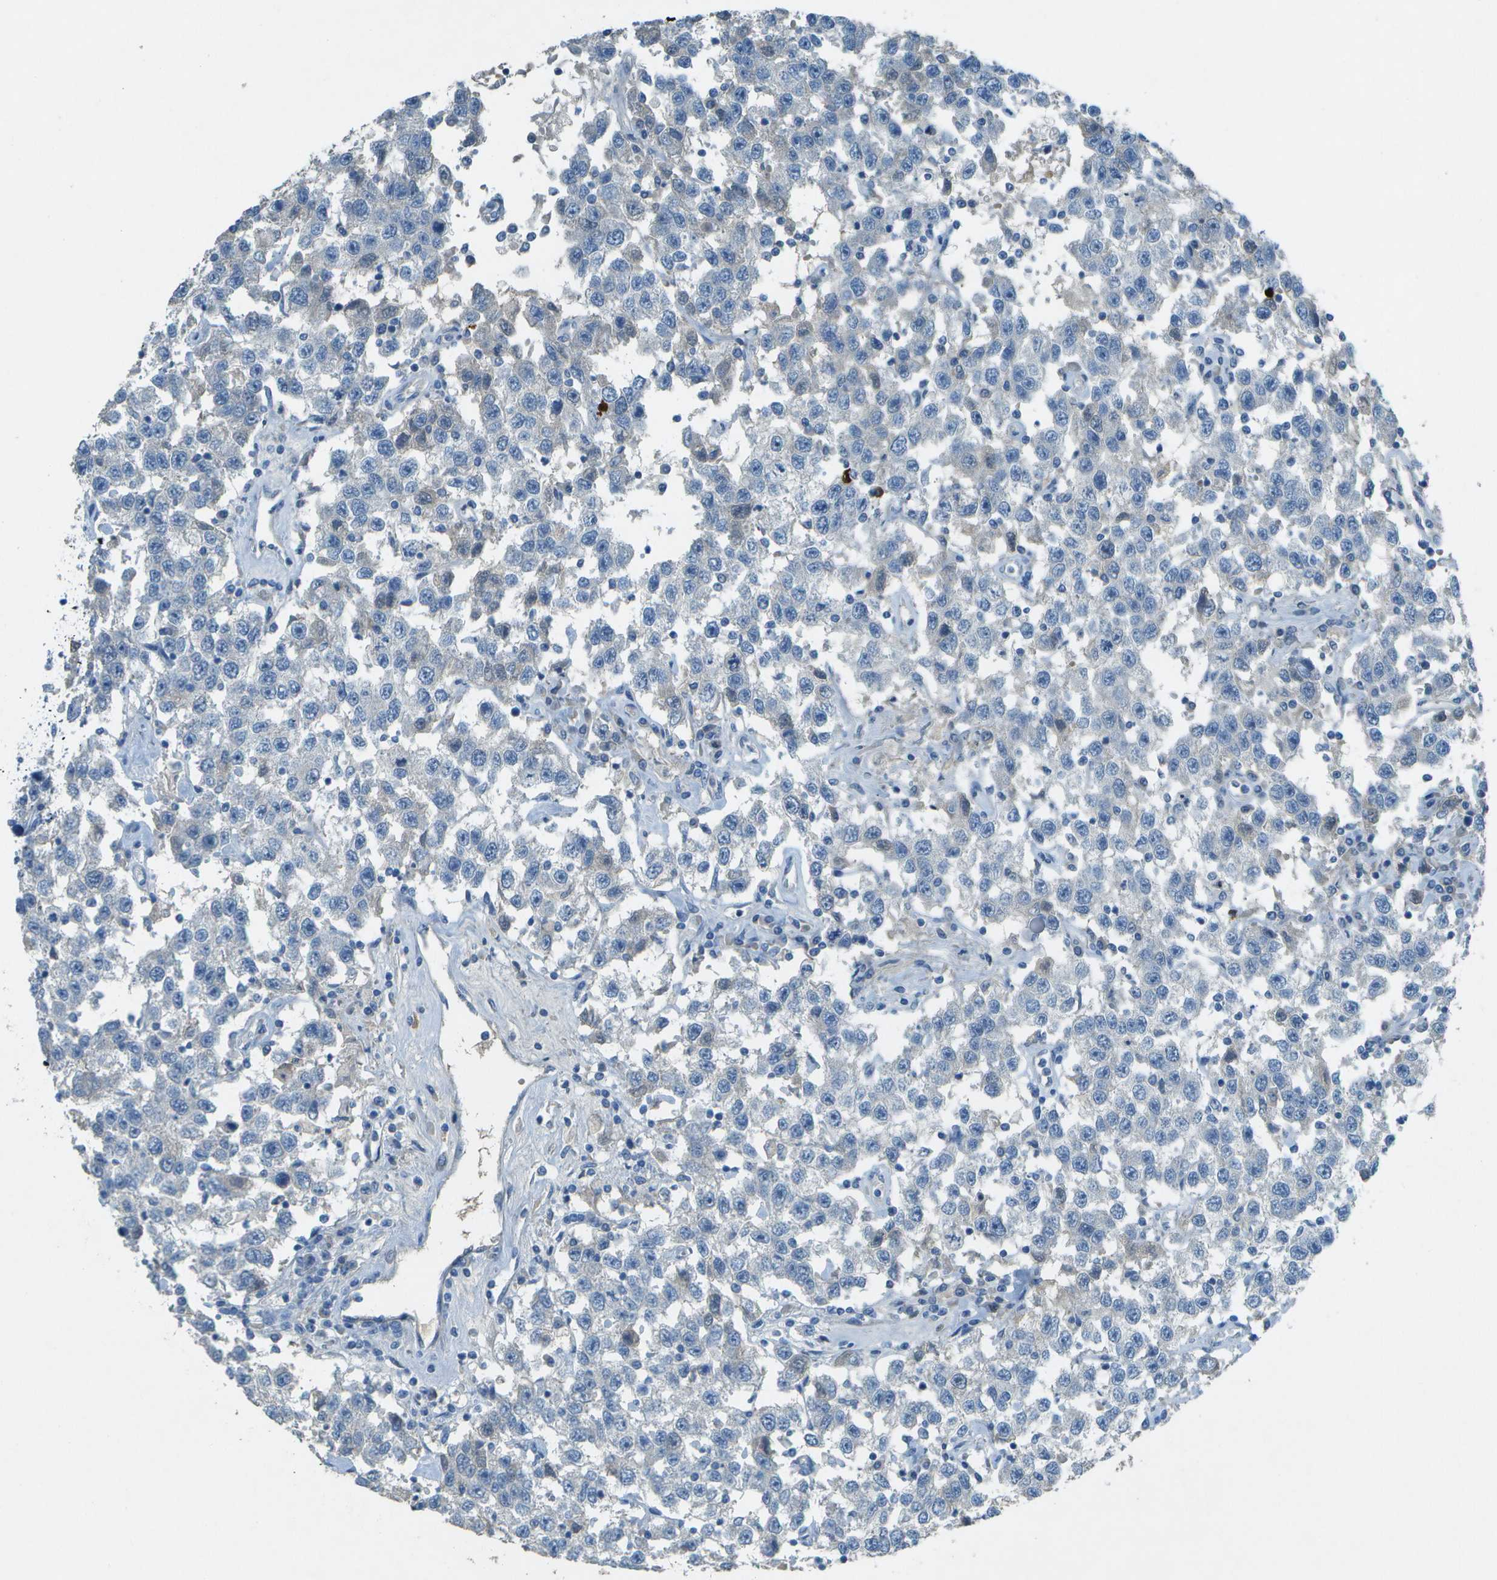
{"staining": {"intensity": "negative", "quantity": "none", "location": "none"}, "tissue": "testis cancer", "cell_type": "Tumor cells", "image_type": "cancer", "snomed": [{"axis": "morphology", "description": "Seminoma, NOS"}, {"axis": "topography", "description": "Testis"}], "caption": "Micrograph shows no significant protein staining in tumor cells of testis cancer (seminoma).", "gene": "LGI2", "patient": {"sex": "male", "age": 41}}